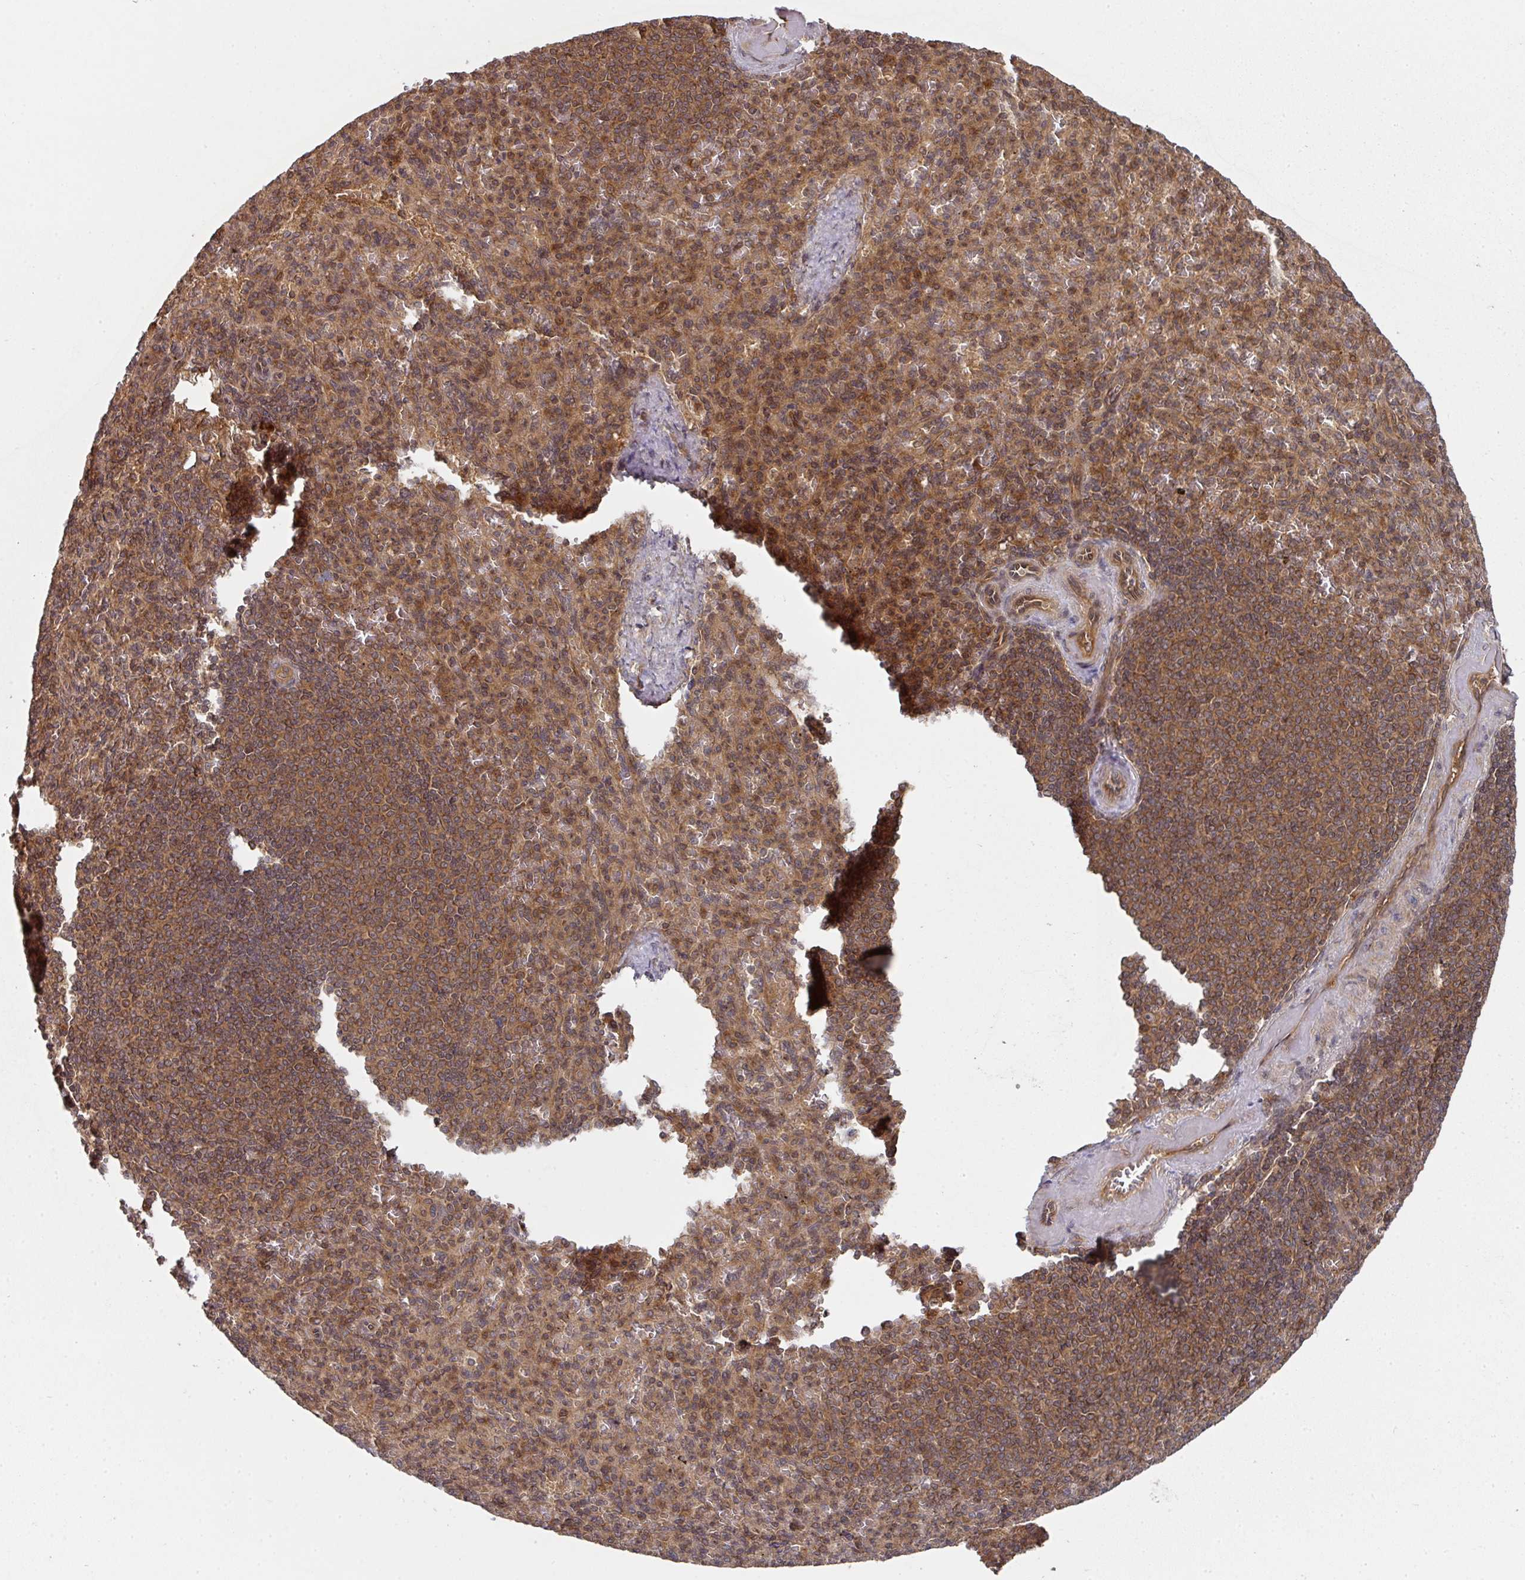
{"staining": {"intensity": "moderate", "quantity": ">75%", "location": "cytoplasmic/membranous"}, "tissue": "spleen", "cell_type": "Cells in red pulp", "image_type": "normal", "snomed": [{"axis": "morphology", "description": "Normal tissue, NOS"}, {"axis": "topography", "description": "Spleen"}], "caption": "Approximately >75% of cells in red pulp in normal spleen exhibit moderate cytoplasmic/membranous protein staining as visualized by brown immunohistochemical staining.", "gene": "EIF4EBP2", "patient": {"sex": "female", "age": 74}}